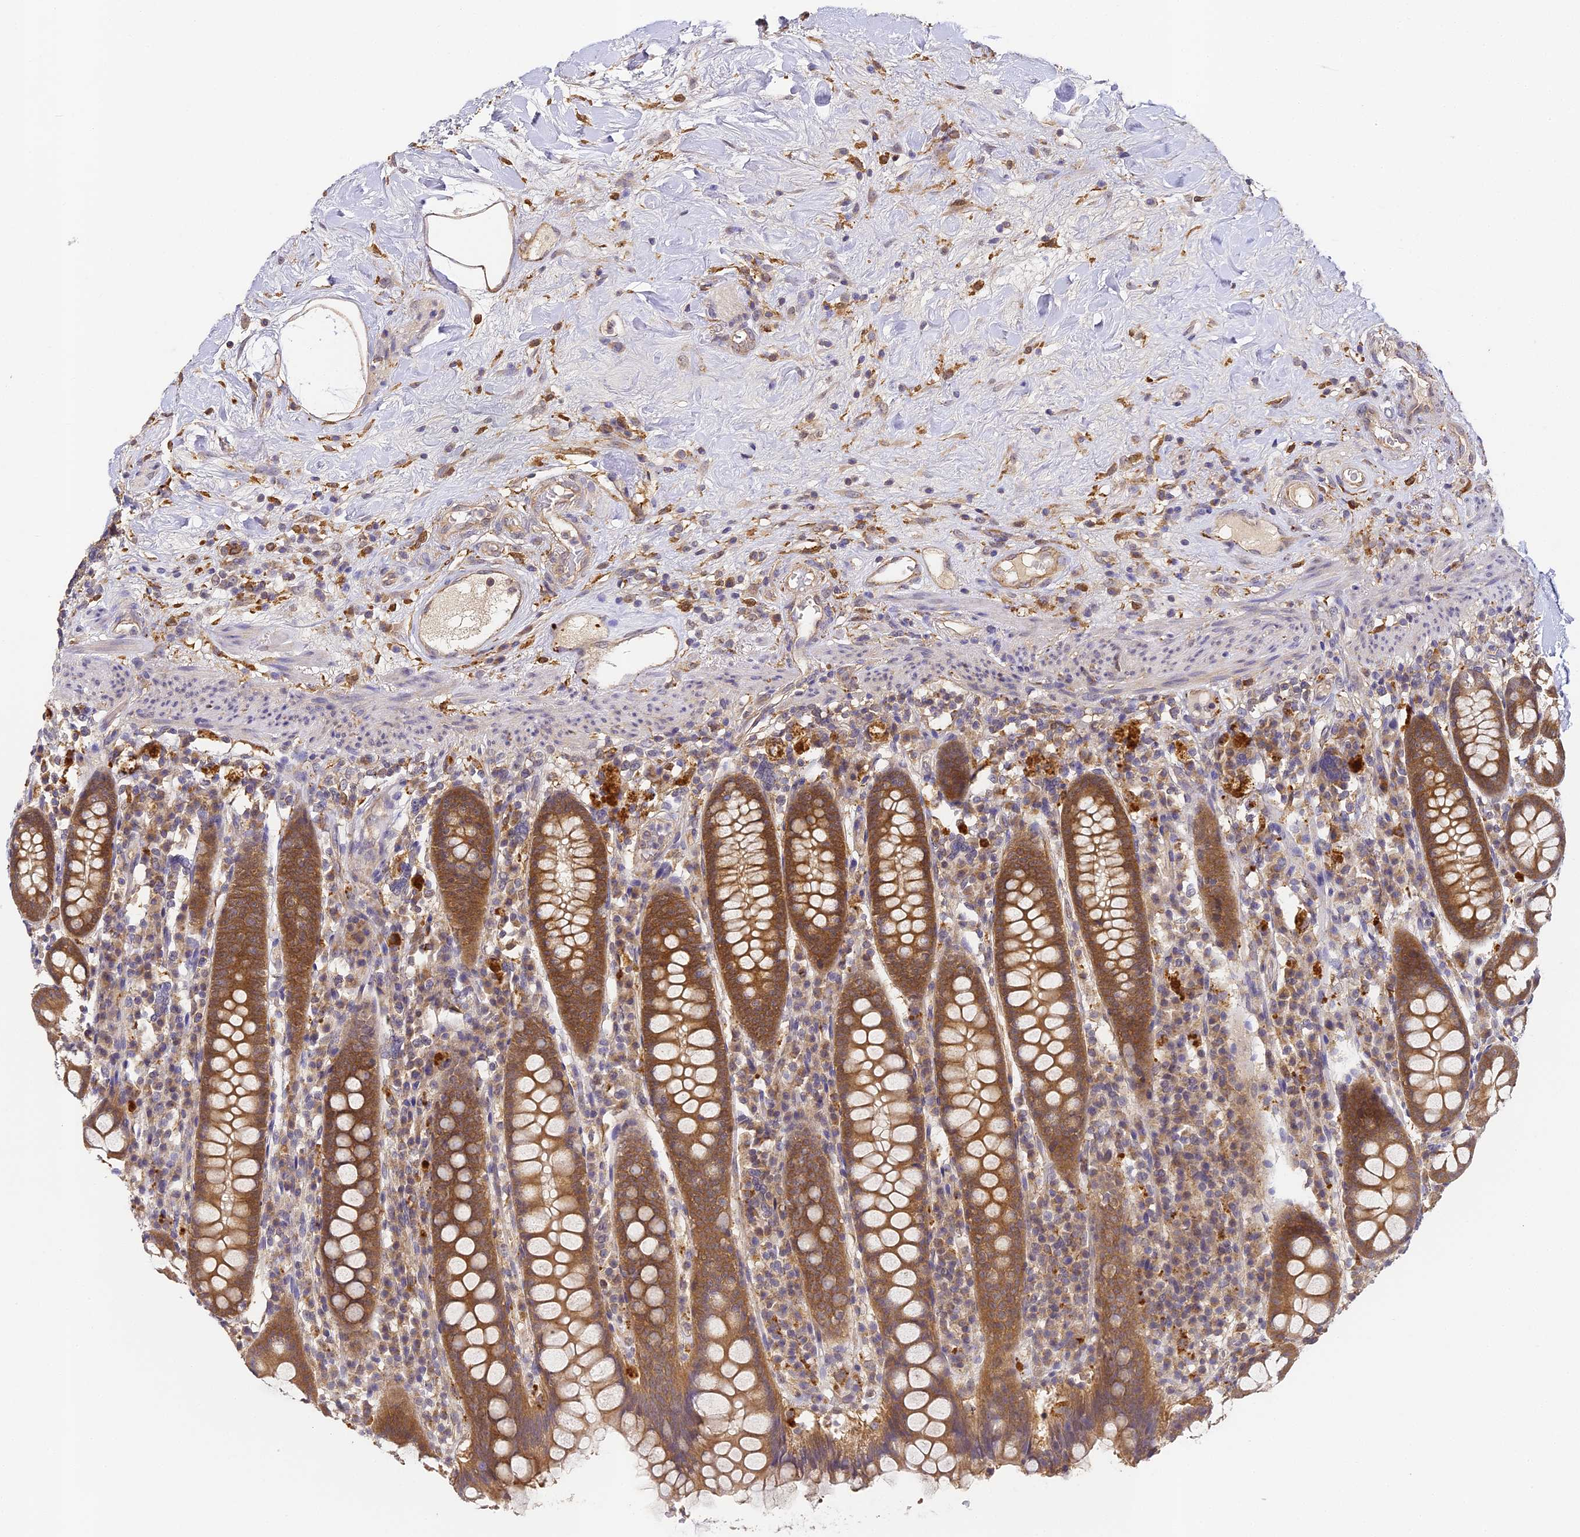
{"staining": {"intensity": "moderate", "quantity": ">75%", "location": "cytoplasmic/membranous"}, "tissue": "colon", "cell_type": "Endothelial cells", "image_type": "normal", "snomed": [{"axis": "morphology", "description": "Normal tissue, NOS"}, {"axis": "topography", "description": "Colon"}], "caption": "IHC of benign human colon shows medium levels of moderate cytoplasmic/membranous staining in approximately >75% of endothelial cells. (Stains: DAB (3,3'-diaminobenzidine) in brown, nuclei in blue, Microscopy: brightfield microscopy at high magnification).", "gene": "YAE1", "patient": {"sex": "female", "age": 79}}